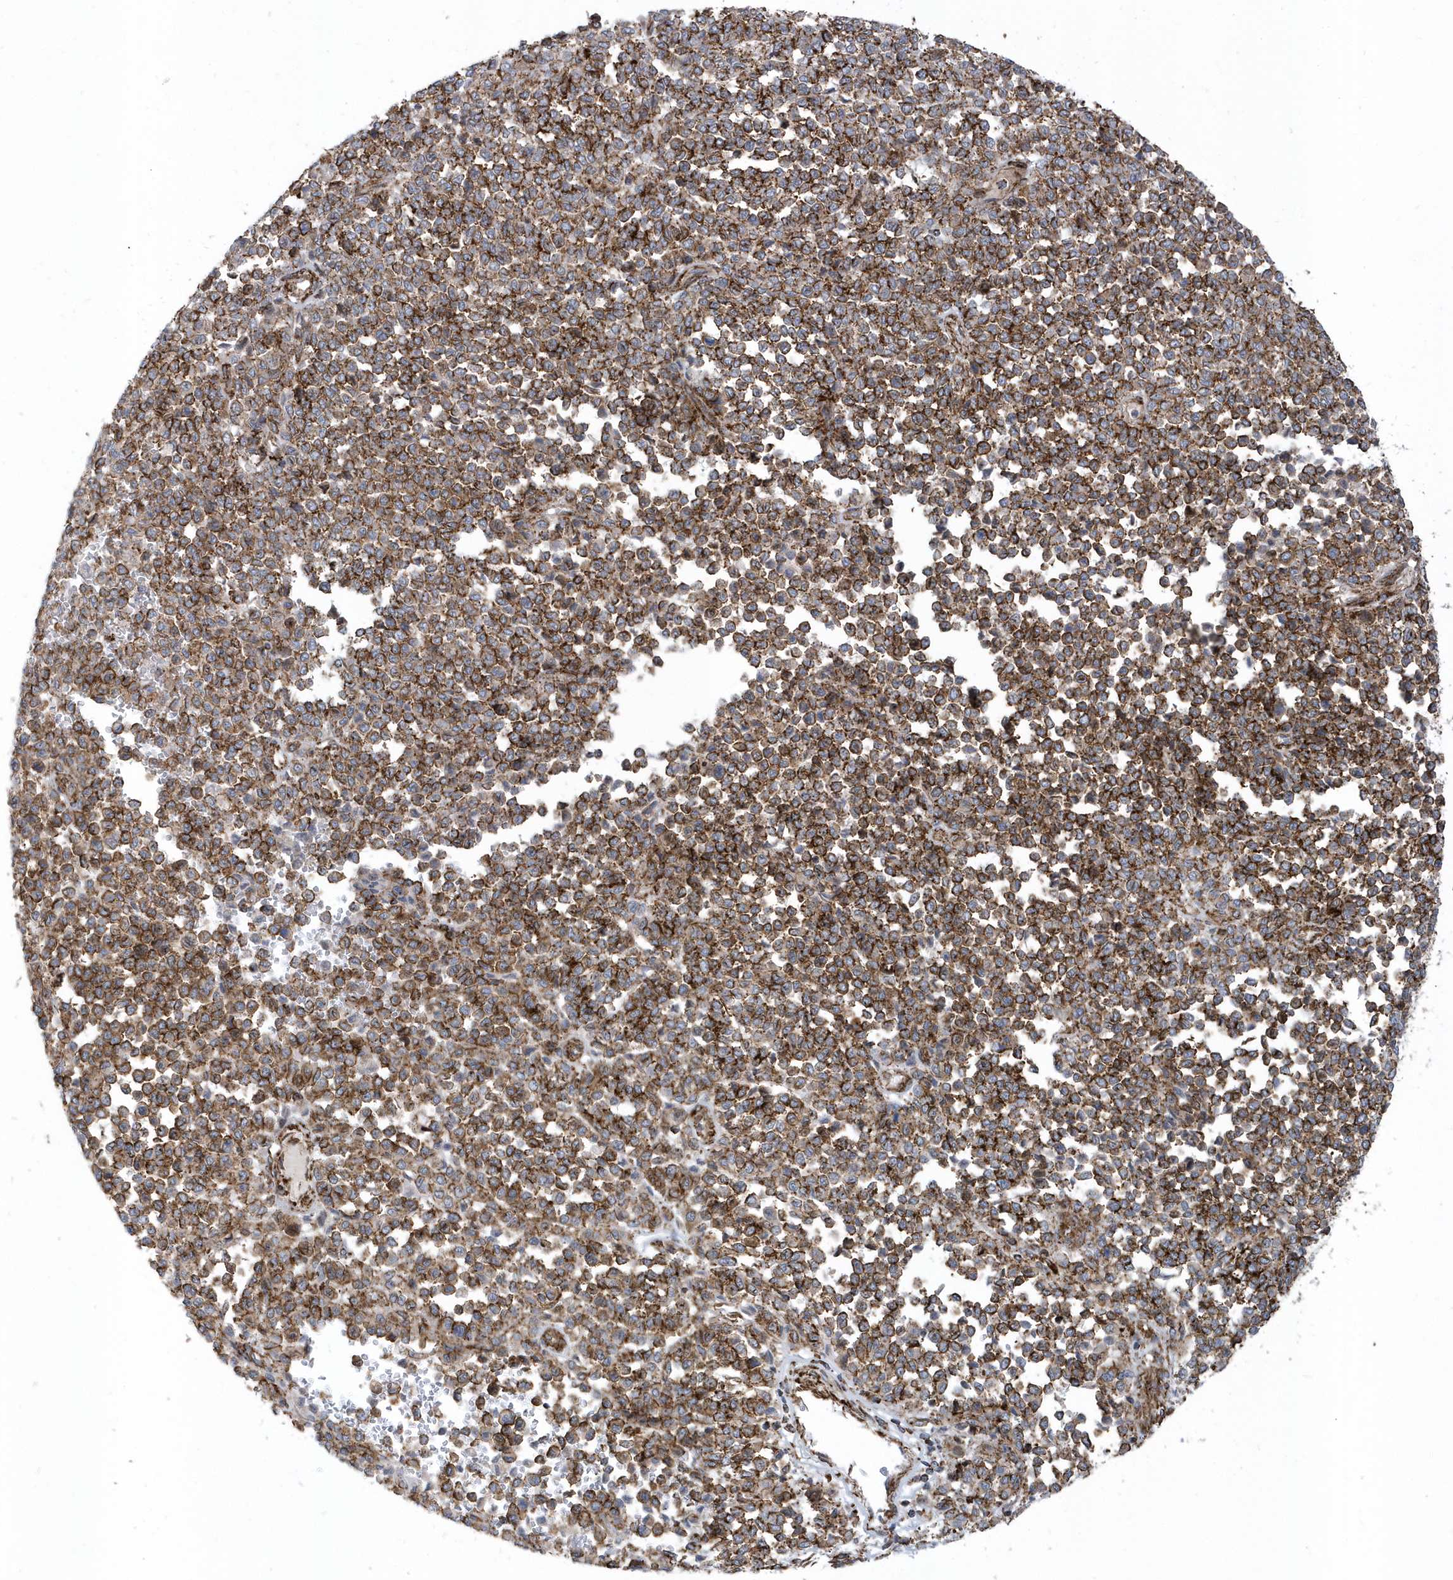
{"staining": {"intensity": "strong", "quantity": ">75%", "location": "cytoplasmic/membranous"}, "tissue": "melanoma", "cell_type": "Tumor cells", "image_type": "cancer", "snomed": [{"axis": "morphology", "description": "Malignant melanoma, Metastatic site"}, {"axis": "topography", "description": "Pancreas"}], "caption": "IHC of malignant melanoma (metastatic site) displays high levels of strong cytoplasmic/membranous staining in about >75% of tumor cells. The protein of interest is shown in brown color, while the nuclei are stained blue.", "gene": "HRH4", "patient": {"sex": "female", "age": 30}}